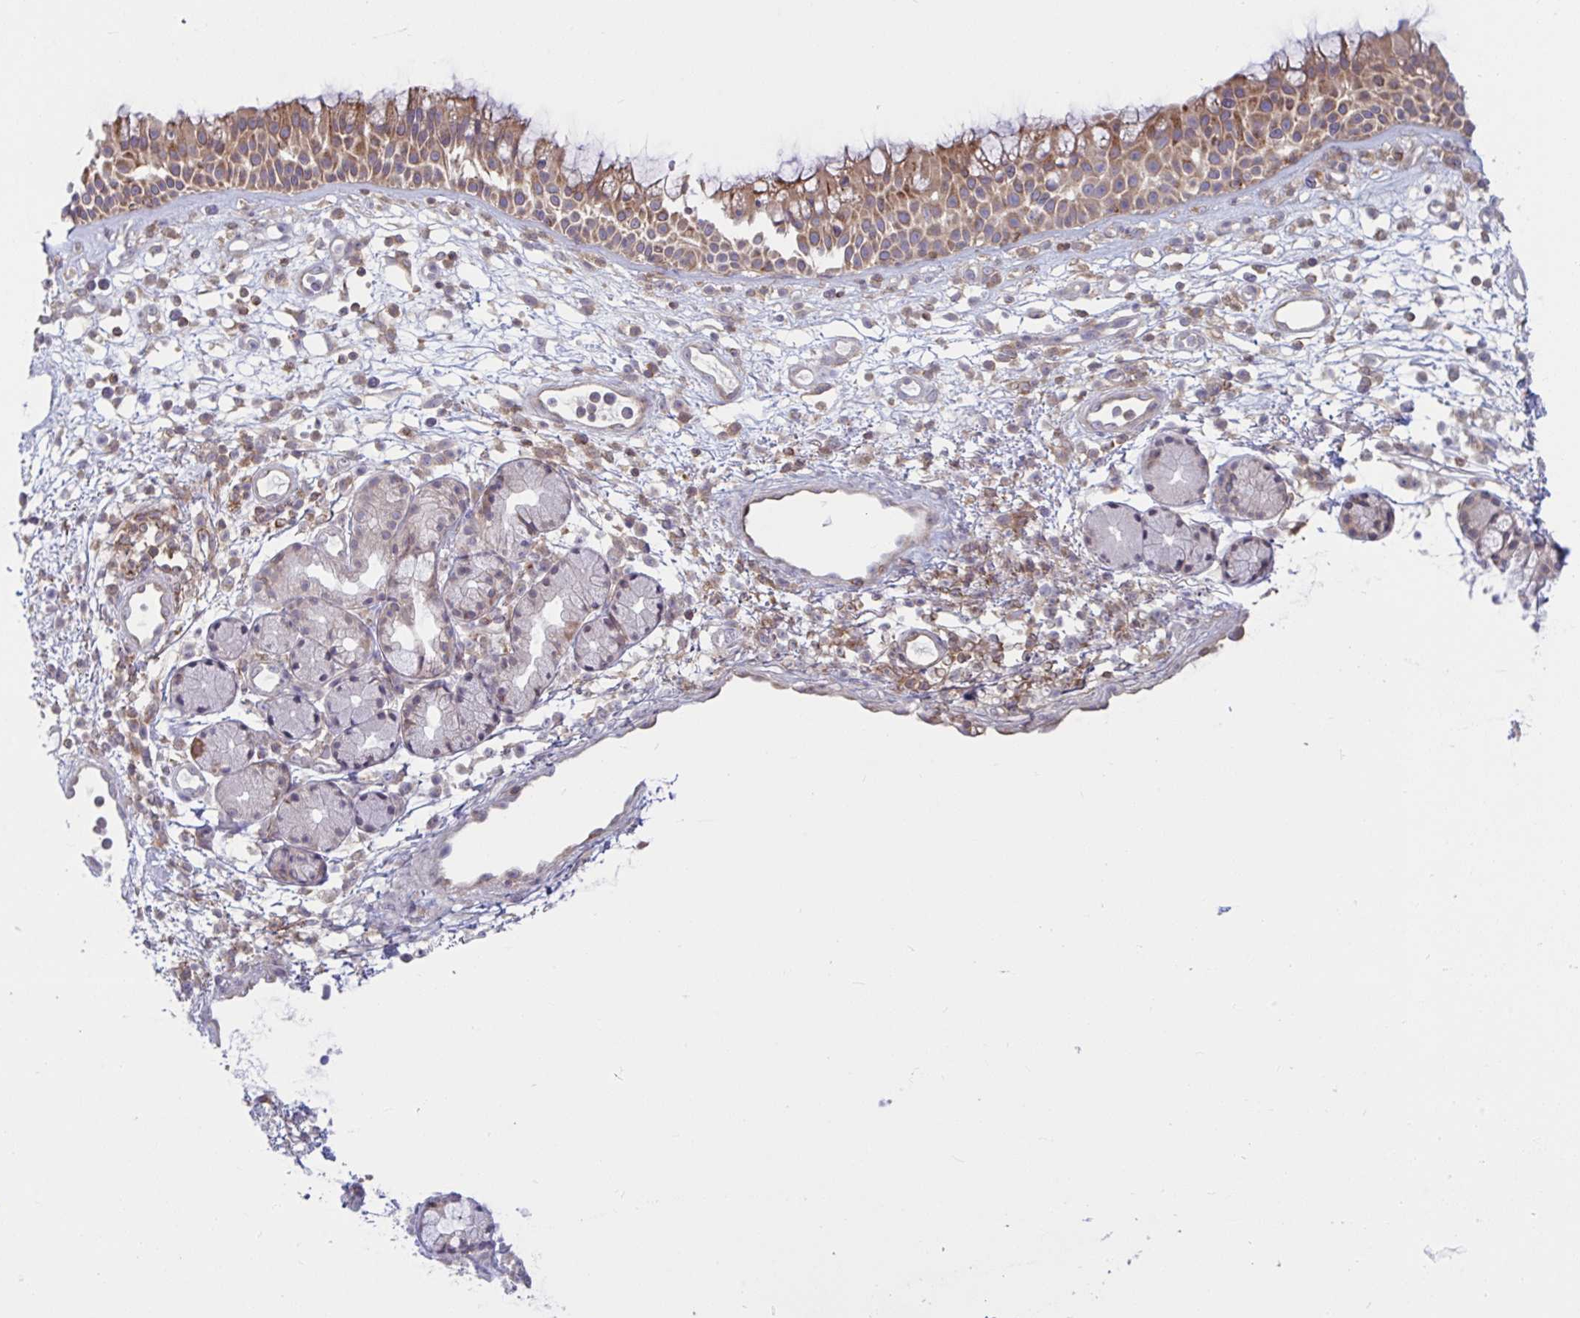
{"staining": {"intensity": "moderate", "quantity": ">75%", "location": "cytoplasmic/membranous"}, "tissue": "nasopharynx", "cell_type": "Respiratory epithelial cells", "image_type": "normal", "snomed": [{"axis": "morphology", "description": "Normal tissue, NOS"}, {"axis": "topography", "description": "Nasopharynx"}], "caption": "Respiratory epithelial cells reveal medium levels of moderate cytoplasmic/membranous expression in about >75% of cells in normal nasopharynx.", "gene": "TANK", "patient": {"sex": "female", "age": 70}}